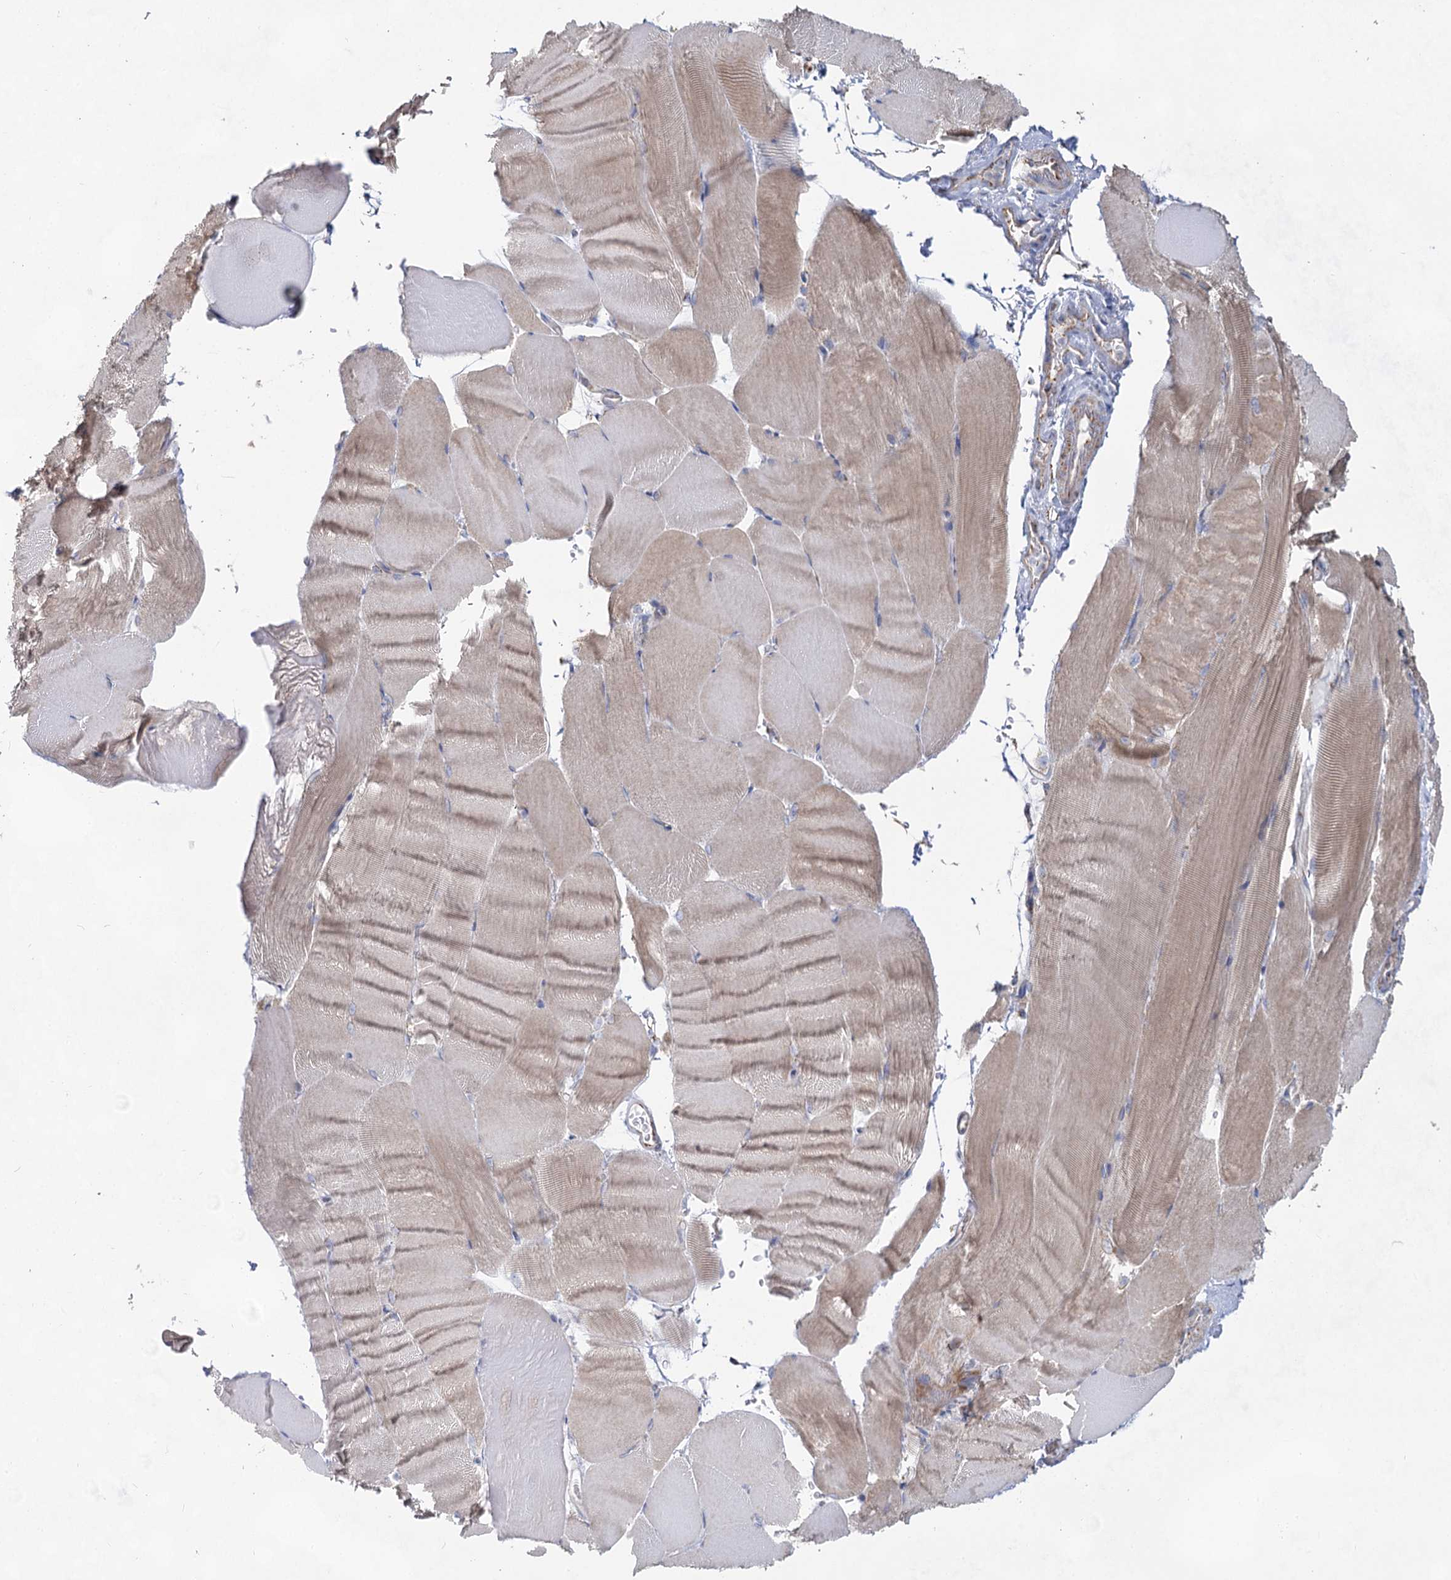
{"staining": {"intensity": "weak", "quantity": "25%-75%", "location": "cytoplasmic/membranous"}, "tissue": "skeletal muscle", "cell_type": "Myocytes", "image_type": "normal", "snomed": [{"axis": "morphology", "description": "Normal tissue, NOS"}, {"axis": "topography", "description": "Skeletal muscle"}, {"axis": "topography", "description": "Parathyroid gland"}], "caption": "Myocytes display low levels of weak cytoplasmic/membranous positivity in approximately 25%-75% of cells in benign skeletal muscle. Using DAB (3,3'-diaminobenzidine) (brown) and hematoxylin (blue) stains, captured at high magnification using brightfield microscopy.", "gene": "CCDC73", "patient": {"sex": "female", "age": 37}}